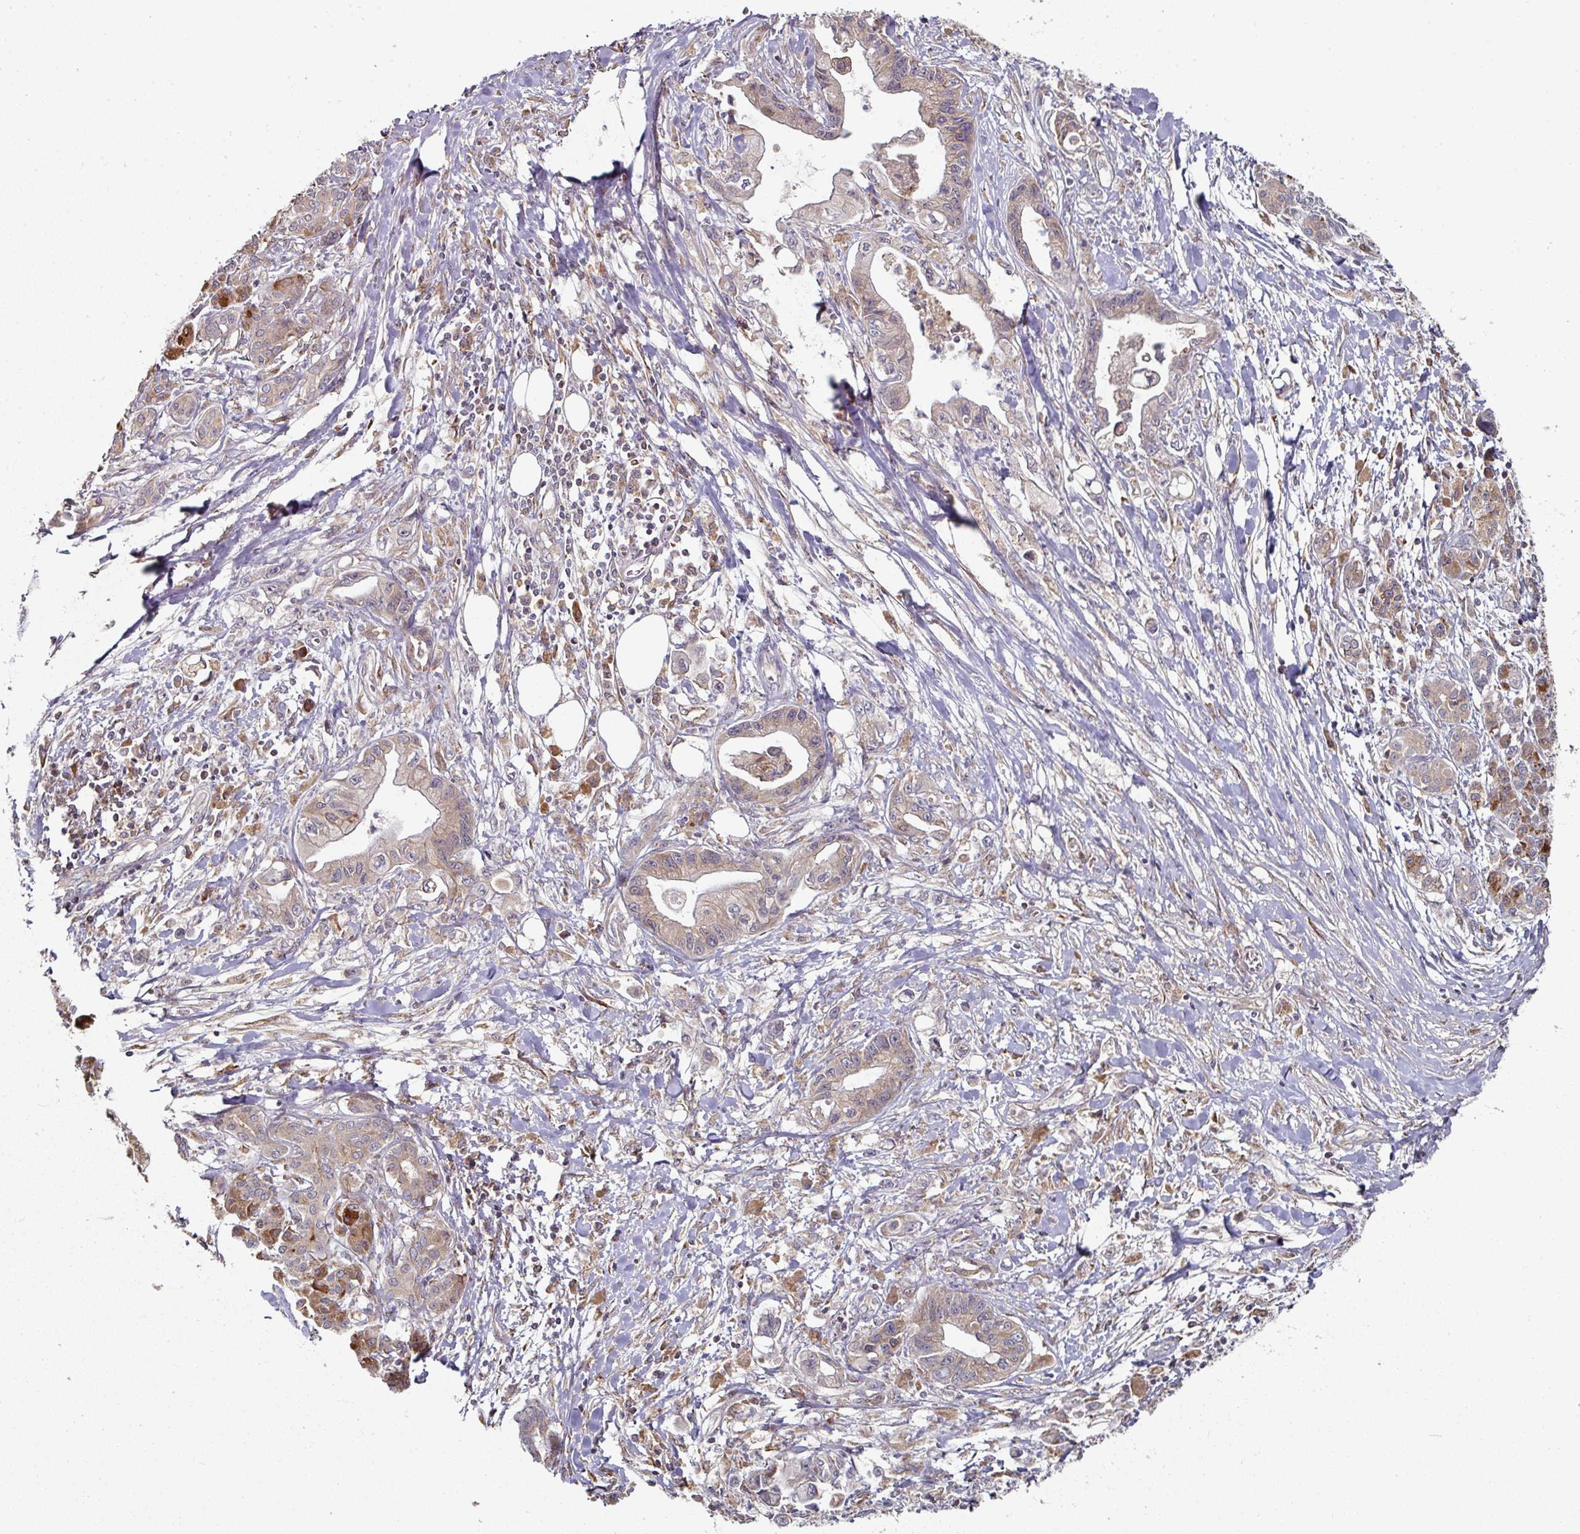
{"staining": {"intensity": "weak", "quantity": "25%-75%", "location": "cytoplasmic/membranous"}, "tissue": "pancreatic cancer", "cell_type": "Tumor cells", "image_type": "cancer", "snomed": [{"axis": "morphology", "description": "Adenocarcinoma, NOS"}, {"axis": "topography", "description": "Pancreas"}], "caption": "This is a photomicrograph of immunohistochemistry staining of pancreatic adenocarcinoma, which shows weak positivity in the cytoplasmic/membranous of tumor cells.", "gene": "CEP95", "patient": {"sex": "male", "age": 61}}